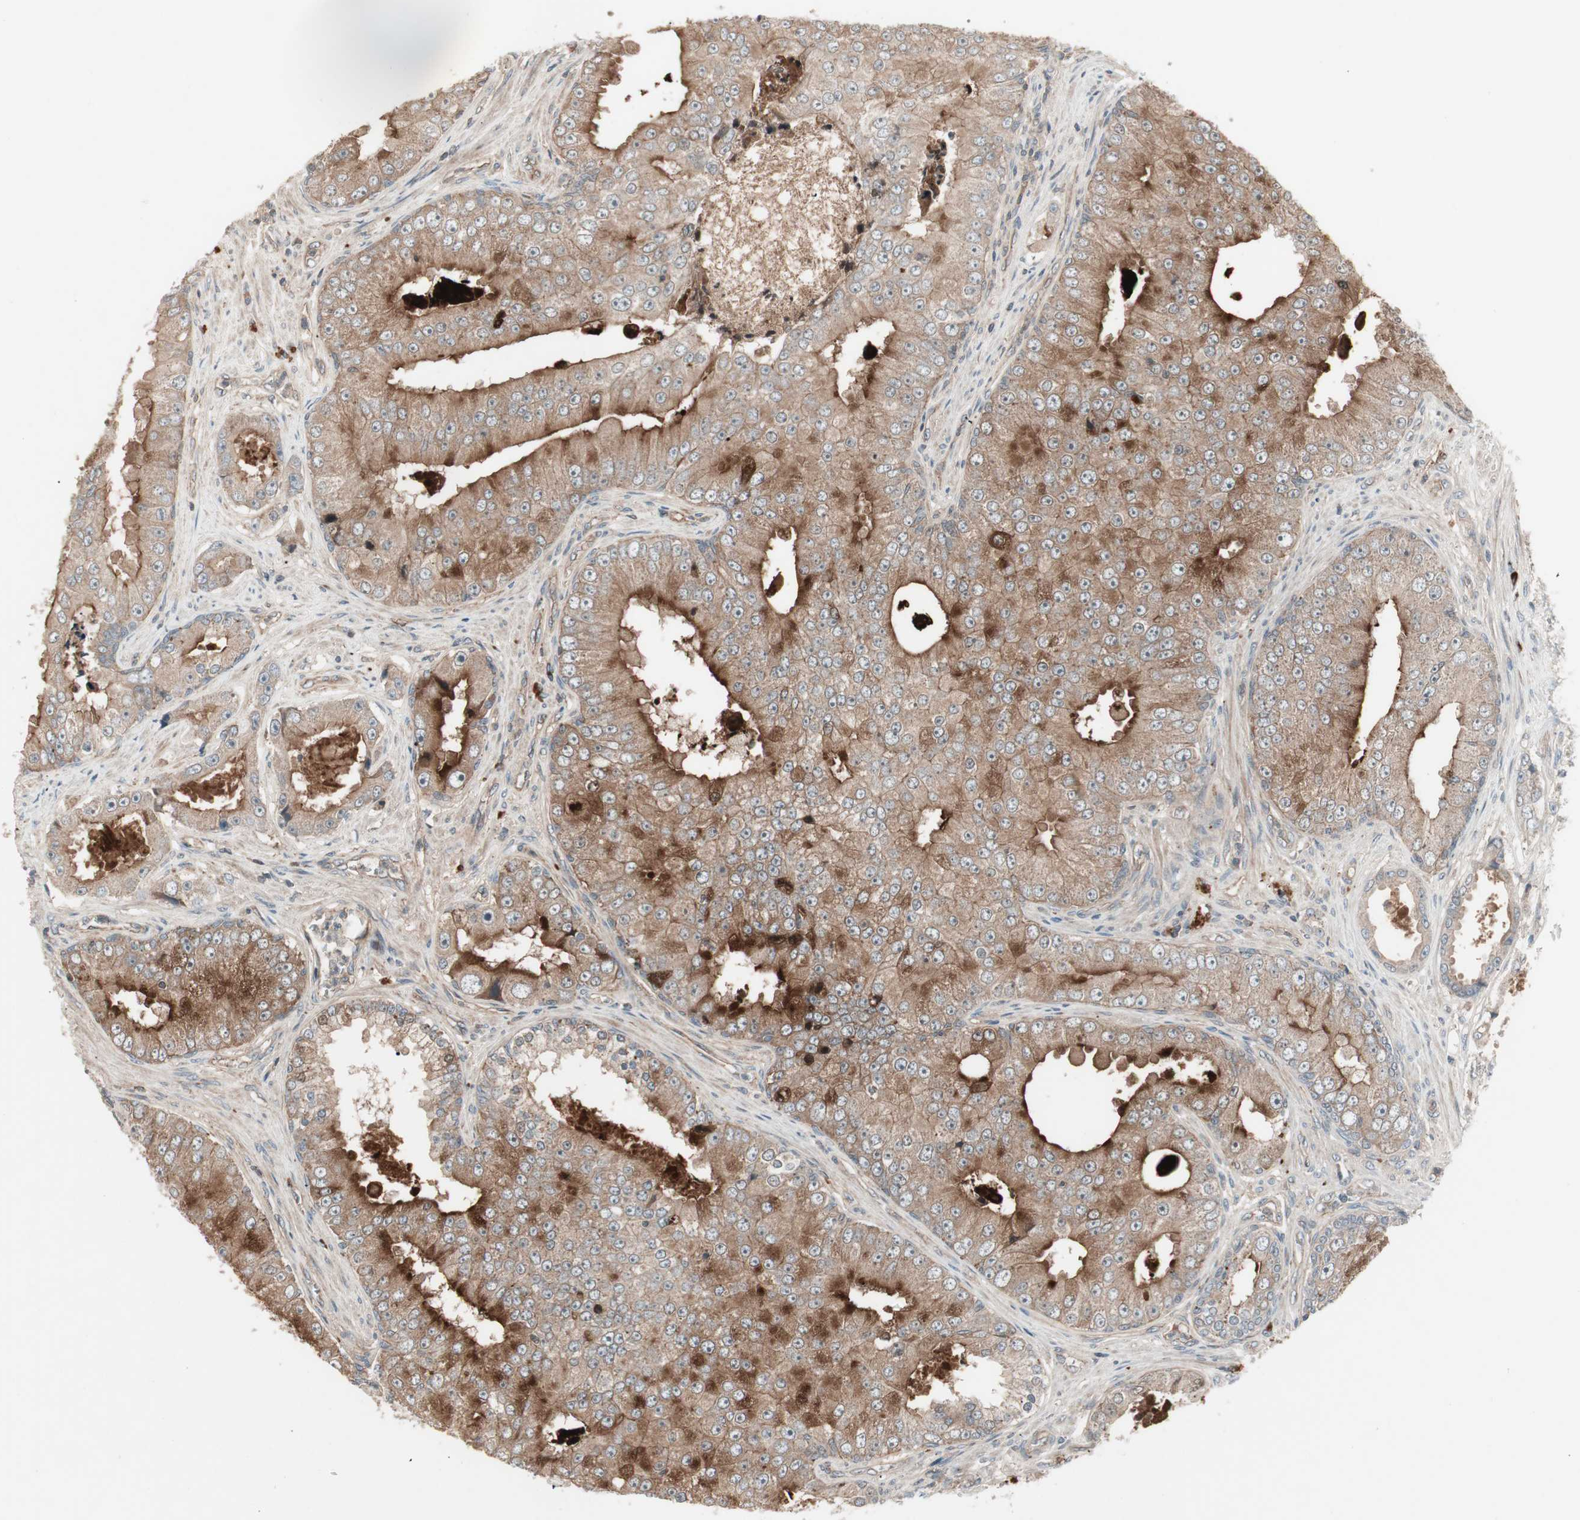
{"staining": {"intensity": "strong", "quantity": "25%-75%", "location": "cytoplasmic/membranous"}, "tissue": "prostate cancer", "cell_type": "Tumor cells", "image_type": "cancer", "snomed": [{"axis": "morphology", "description": "Adenocarcinoma, High grade"}, {"axis": "topography", "description": "Prostate"}], "caption": "Immunohistochemical staining of prostate adenocarcinoma (high-grade) shows strong cytoplasmic/membranous protein positivity in approximately 25%-75% of tumor cells. (DAB IHC with brightfield microscopy, high magnification).", "gene": "TFPI", "patient": {"sex": "male", "age": 73}}